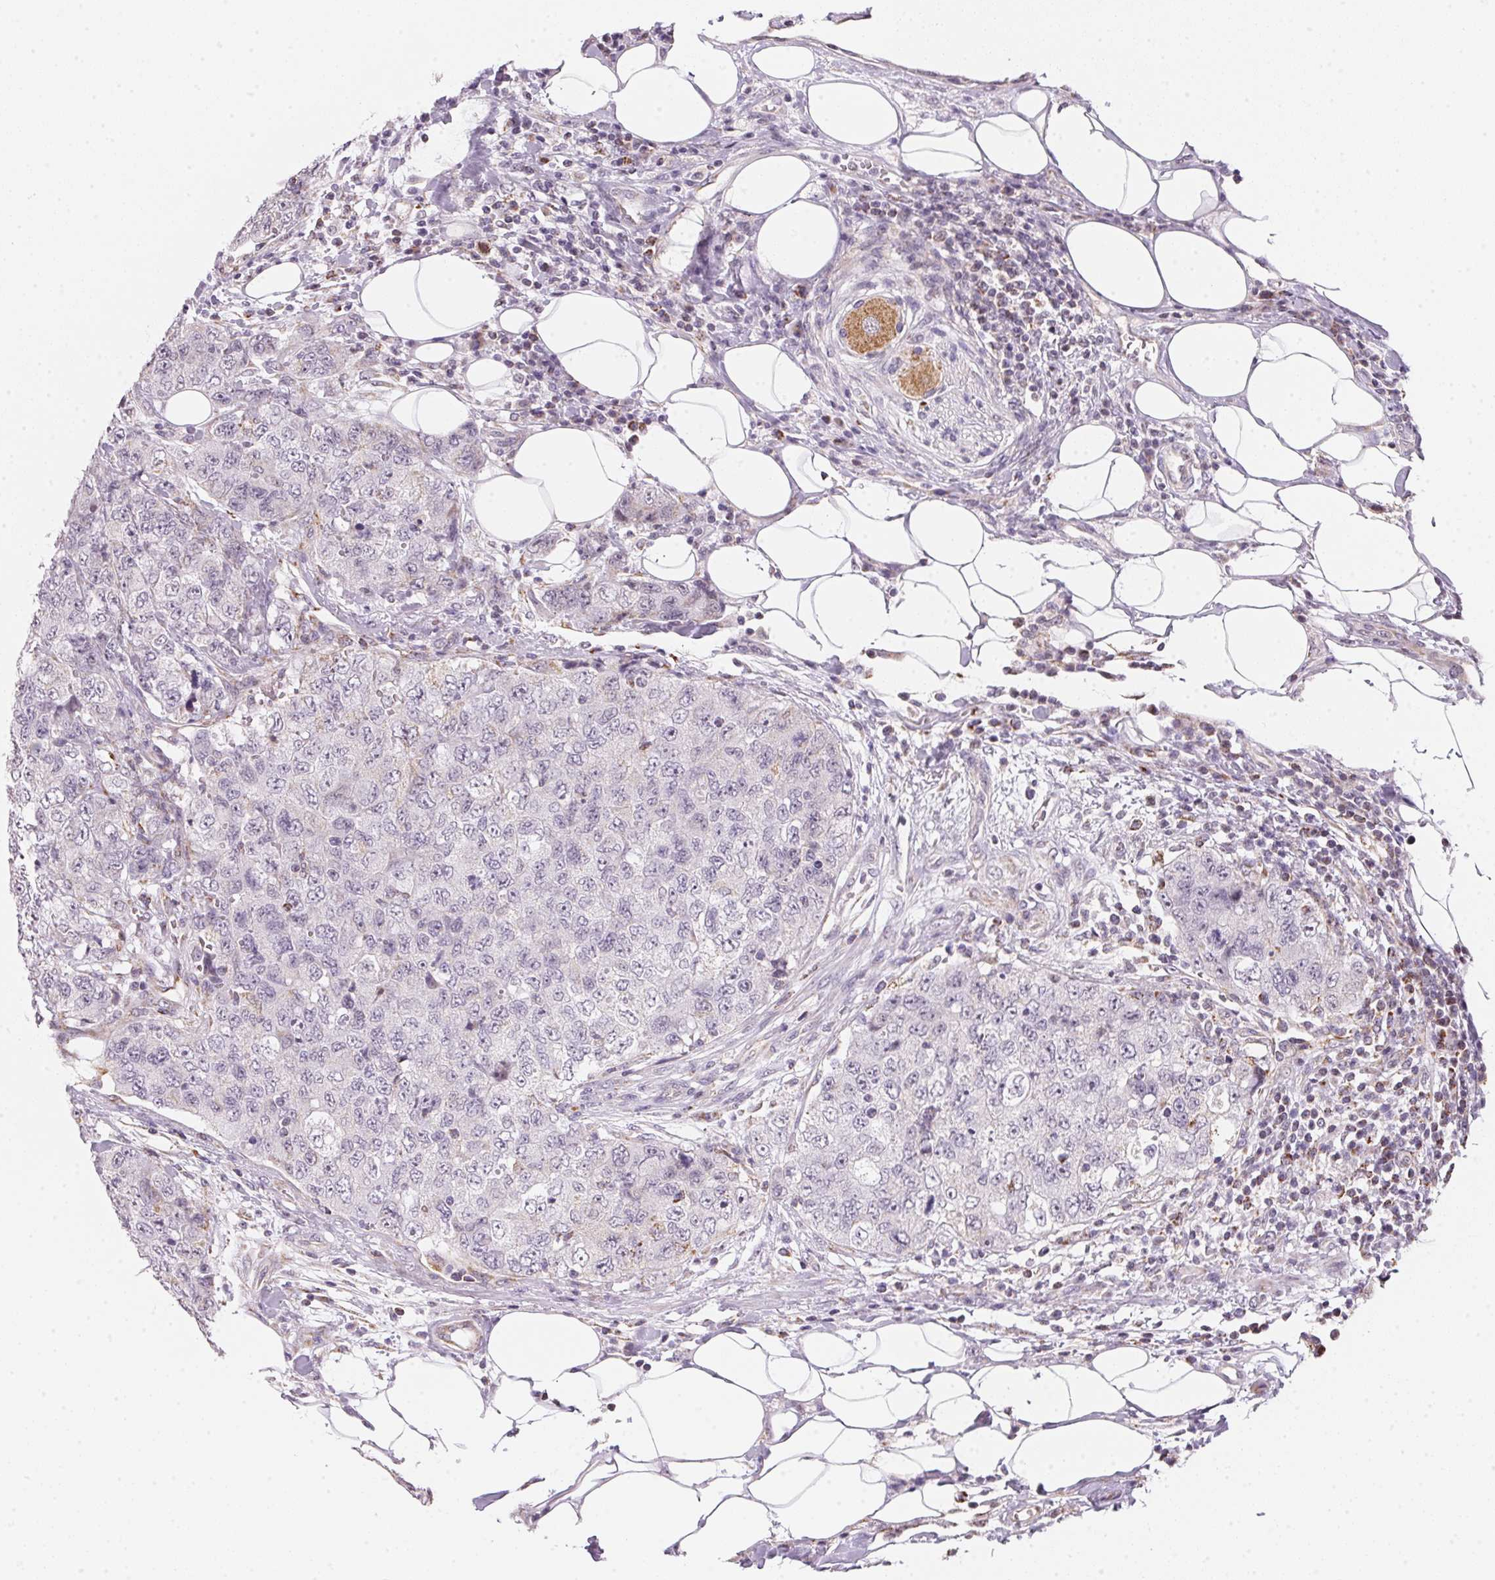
{"staining": {"intensity": "negative", "quantity": "none", "location": "none"}, "tissue": "urothelial cancer", "cell_type": "Tumor cells", "image_type": "cancer", "snomed": [{"axis": "morphology", "description": "Urothelial carcinoma, High grade"}, {"axis": "topography", "description": "Urinary bladder"}], "caption": "High power microscopy photomicrograph of an immunohistochemistry (IHC) image of urothelial carcinoma (high-grade), revealing no significant staining in tumor cells.", "gene": "GIPC2", "patient": {"sex": "female", "age": 78}}